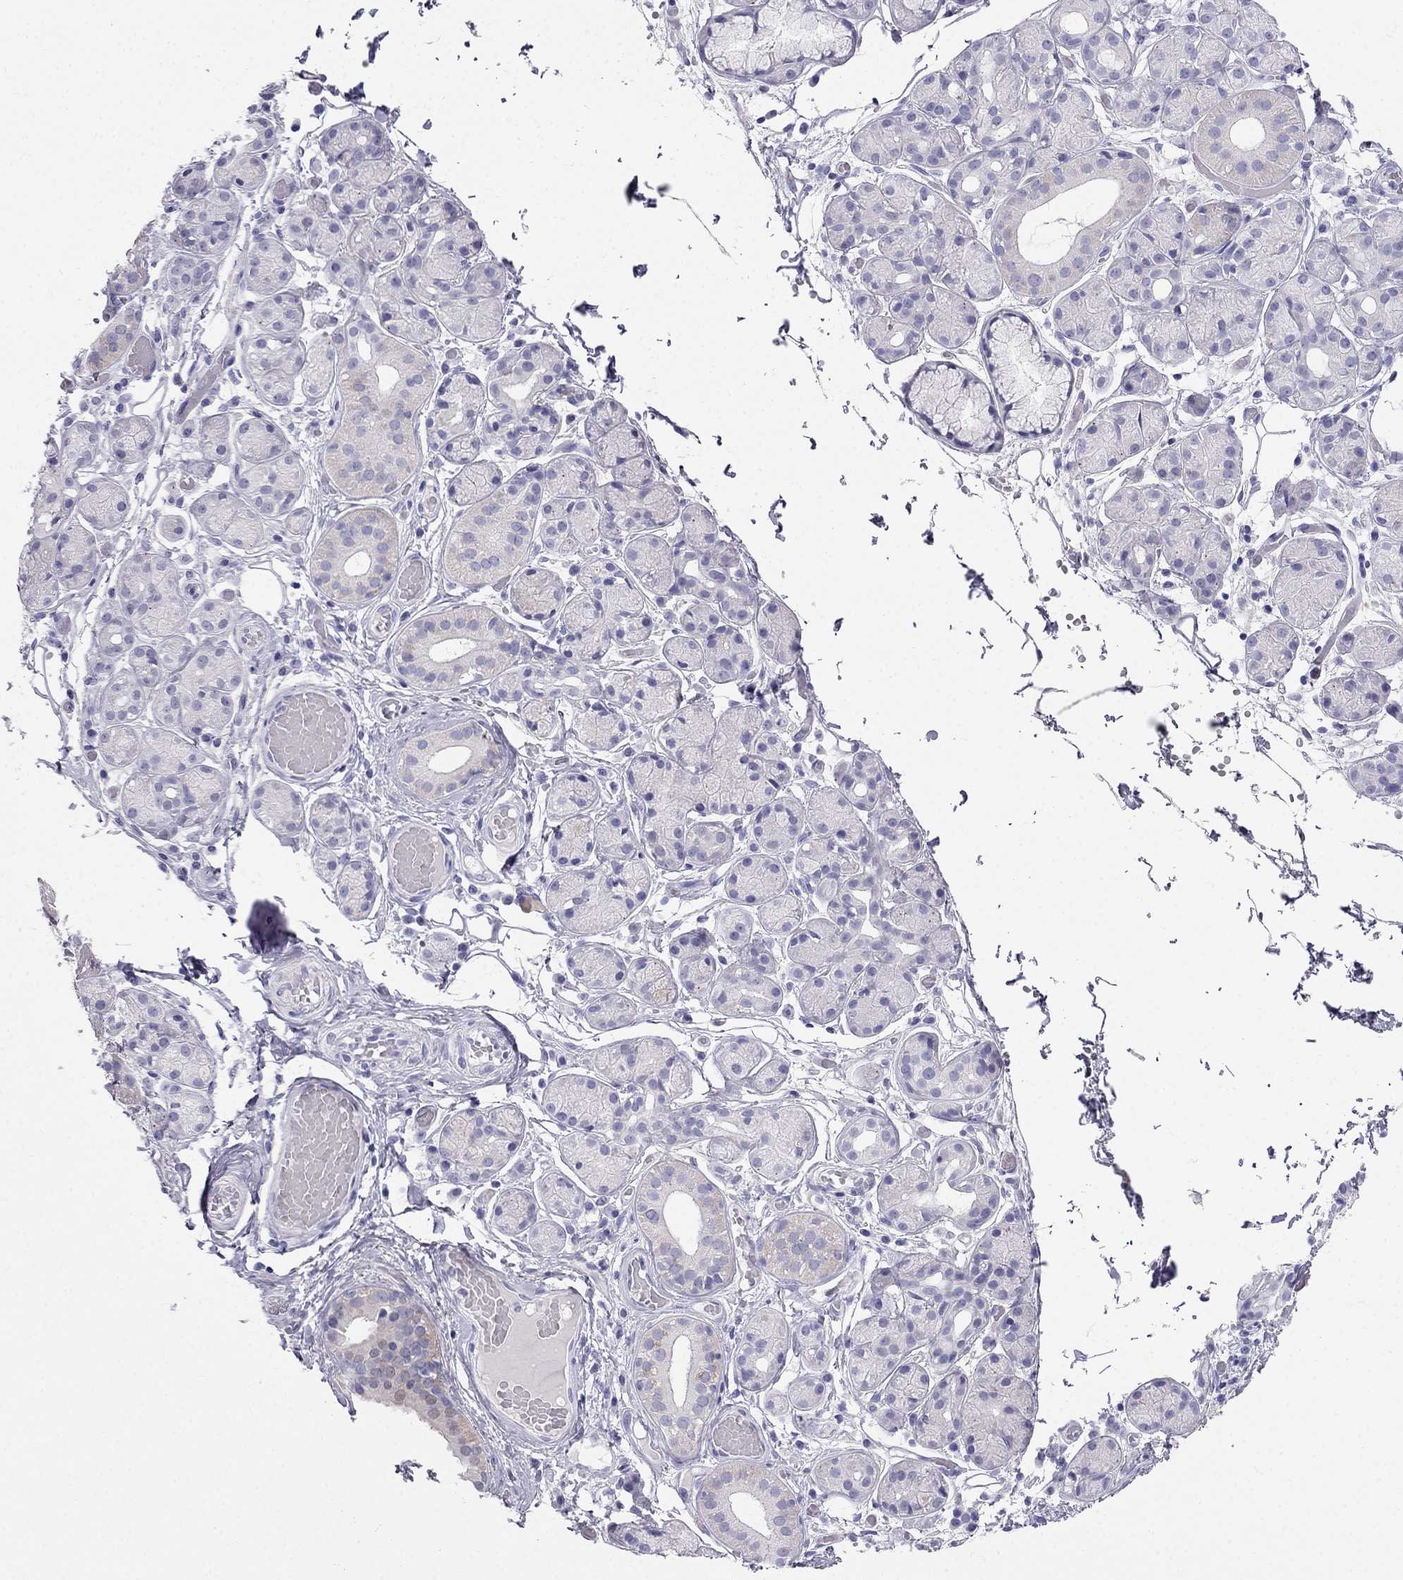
{"staining": {"intensity": "negative", "quantity": "none", "location": "none"}, "tissue": "salivary gland", "cell_type": "Glandular cells", "image_type": "normal", "snomed": [{"axis": "morphology", "description": "Normal tissue, NOS"}, {"axis": "topography", "description": "Salivary gland"}, {"axis": "topography", "description": "Peripheral nerve tissue"}], "caption": "Glandular cells show no significant staining in normal salivary gland. (DAB (3,3'-diaminobenzidine) IHC, high magnification).", "gene": "RFLNA", "patient": {"sex": "male", "age": 71}}